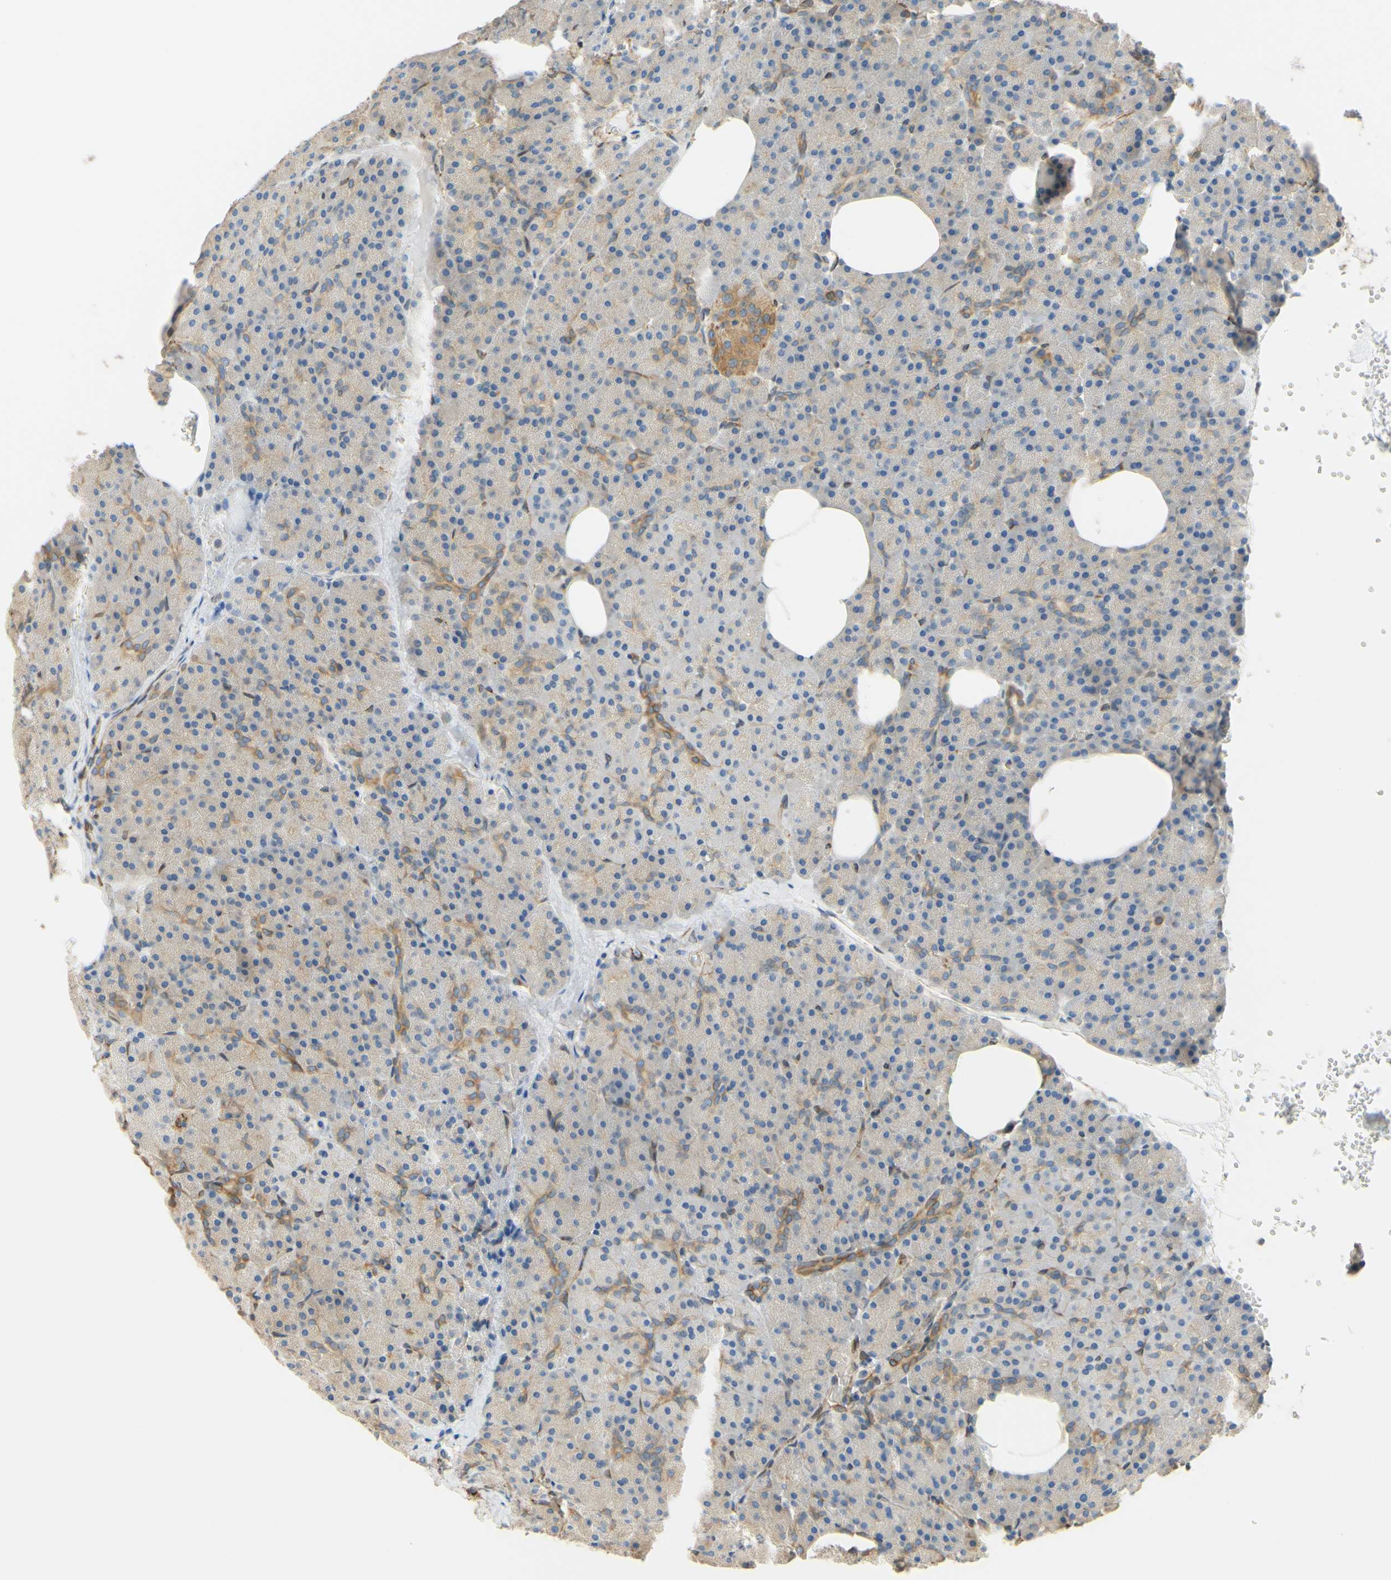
{"staining": {"intensity": "weak", "quantity": "25%-75%", "location": "cytoplasmic/membranous"}, "tissue": "pancreas", "cell_type": "Exocrine glandular cells", "image_type": "normal", "snomed": [{"axis": "morphology", "description": "Normal tissue, NOS"}, {"axis": "topography", "description": "Pancreas"}], "caption": "Pancreas was stained to show a protein in brown. There is low levels of weak cytoplasmic/membranous positivity in approximately 25%-75% of exocrine glandular cells. The staining was performed using DAB to visualize the protein expression in brown, while the nuclei were stained in blue with hematoxylin (Magnification: 20x).", "gene": "ENDOD1", "patient": {"sex": "female", "age": 35}}